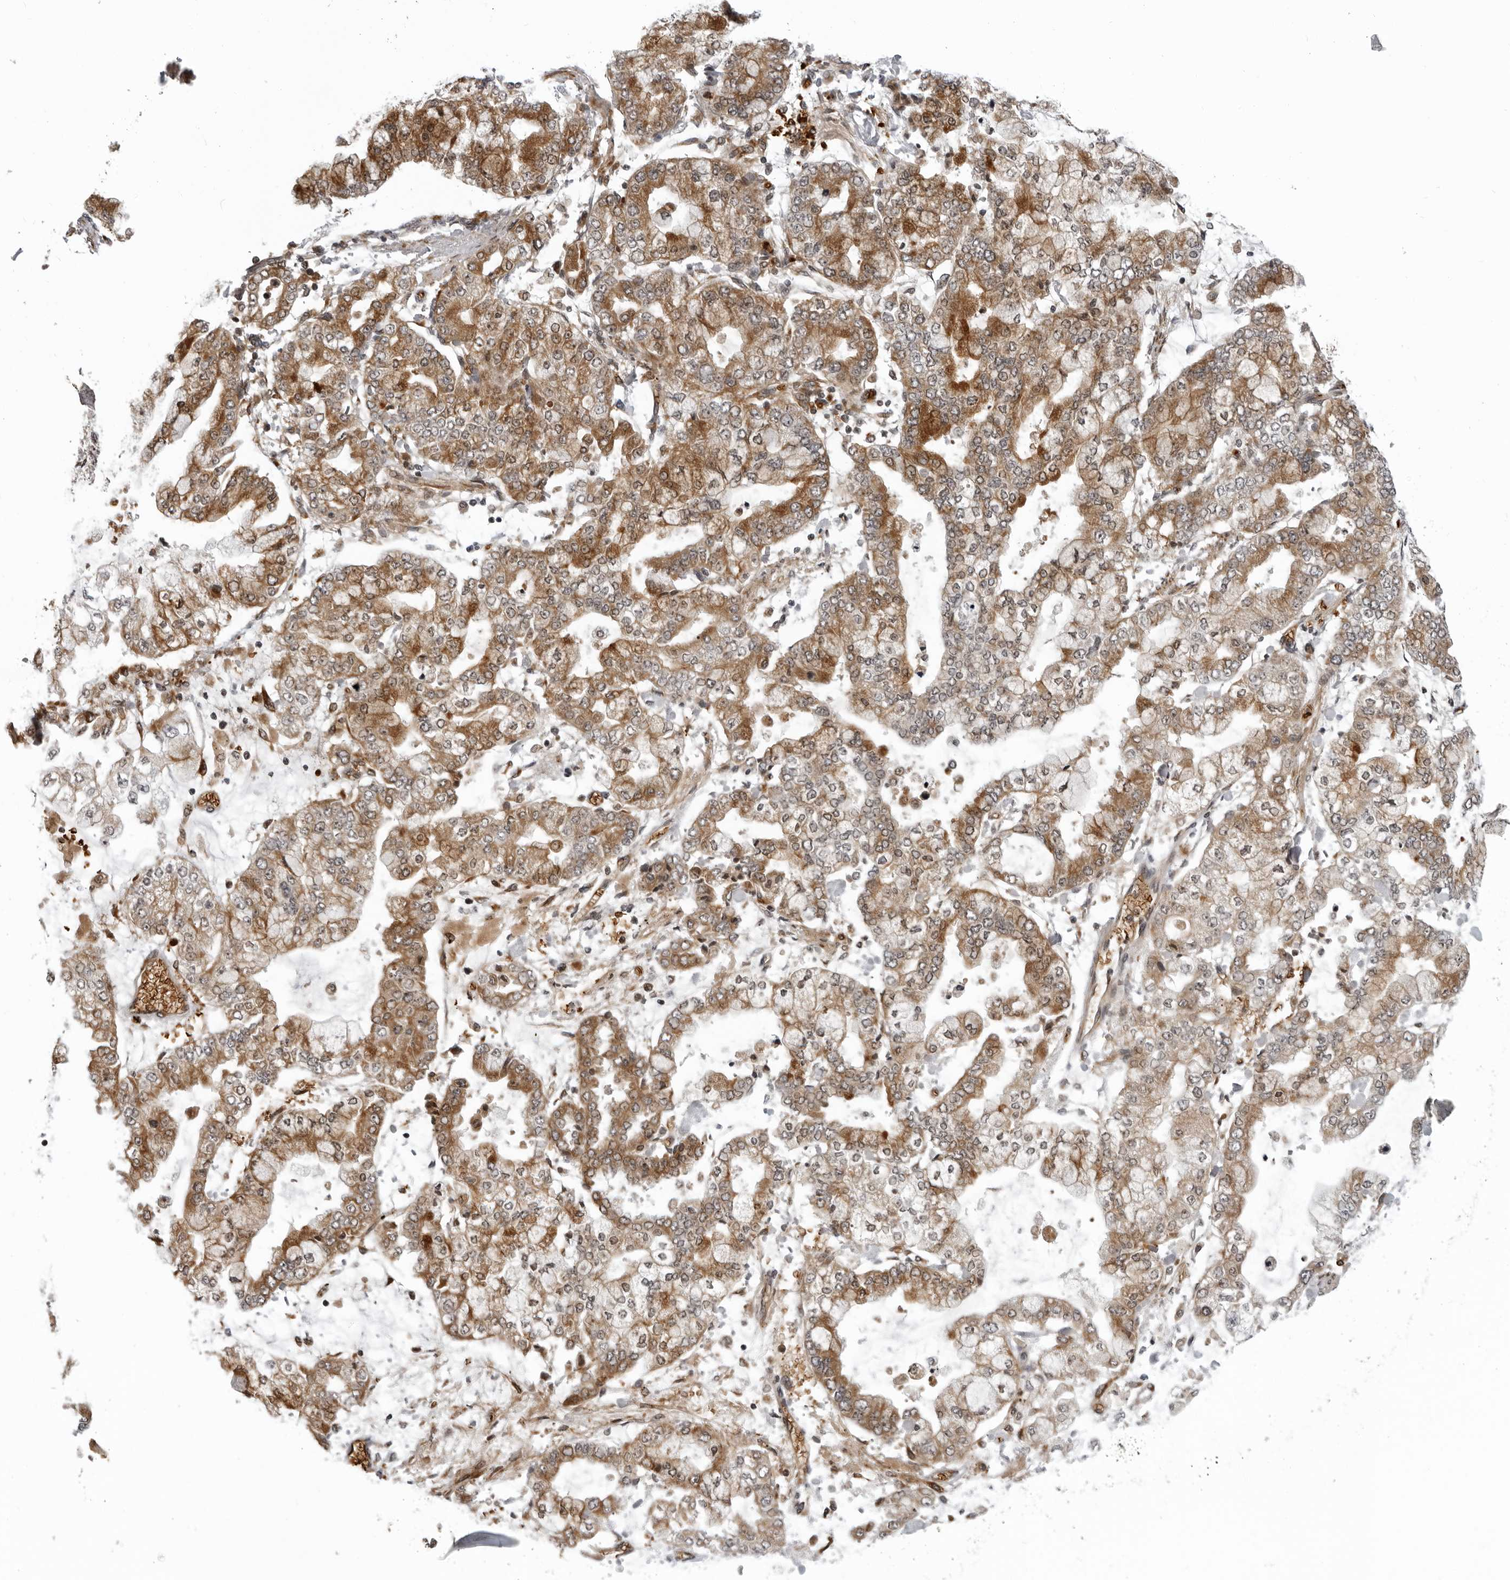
{"staining": {"intensity": "moderate", "quantity": ">75%", "location": "cytoplasmic/membranous"}, "tissue": "stomach cancer", "cell_type": "Tumor cells", "image_type": "cancer", "snomed": [{"axis": "morphology", "description": "Normal tissue, NOS"}, {"axis": "morphology", "description": "Adenocarcinoma, NOS"}, {"axis": "topography", "description": "Stomach, upper"}, {"axis": "topography", "description": "Stomach"}], "caption": "Moderate cytoplasmic/membranous protein expression is appreciated in approximately >75% of tumor cells in stomach adenocarcinoma. (DAB (3,3'-diaminobenzidine) IHC, brown staining for protein, blue staining for nuclei).", "gene": "THOP1", "patient": {"sex": "male", "age": 76}}